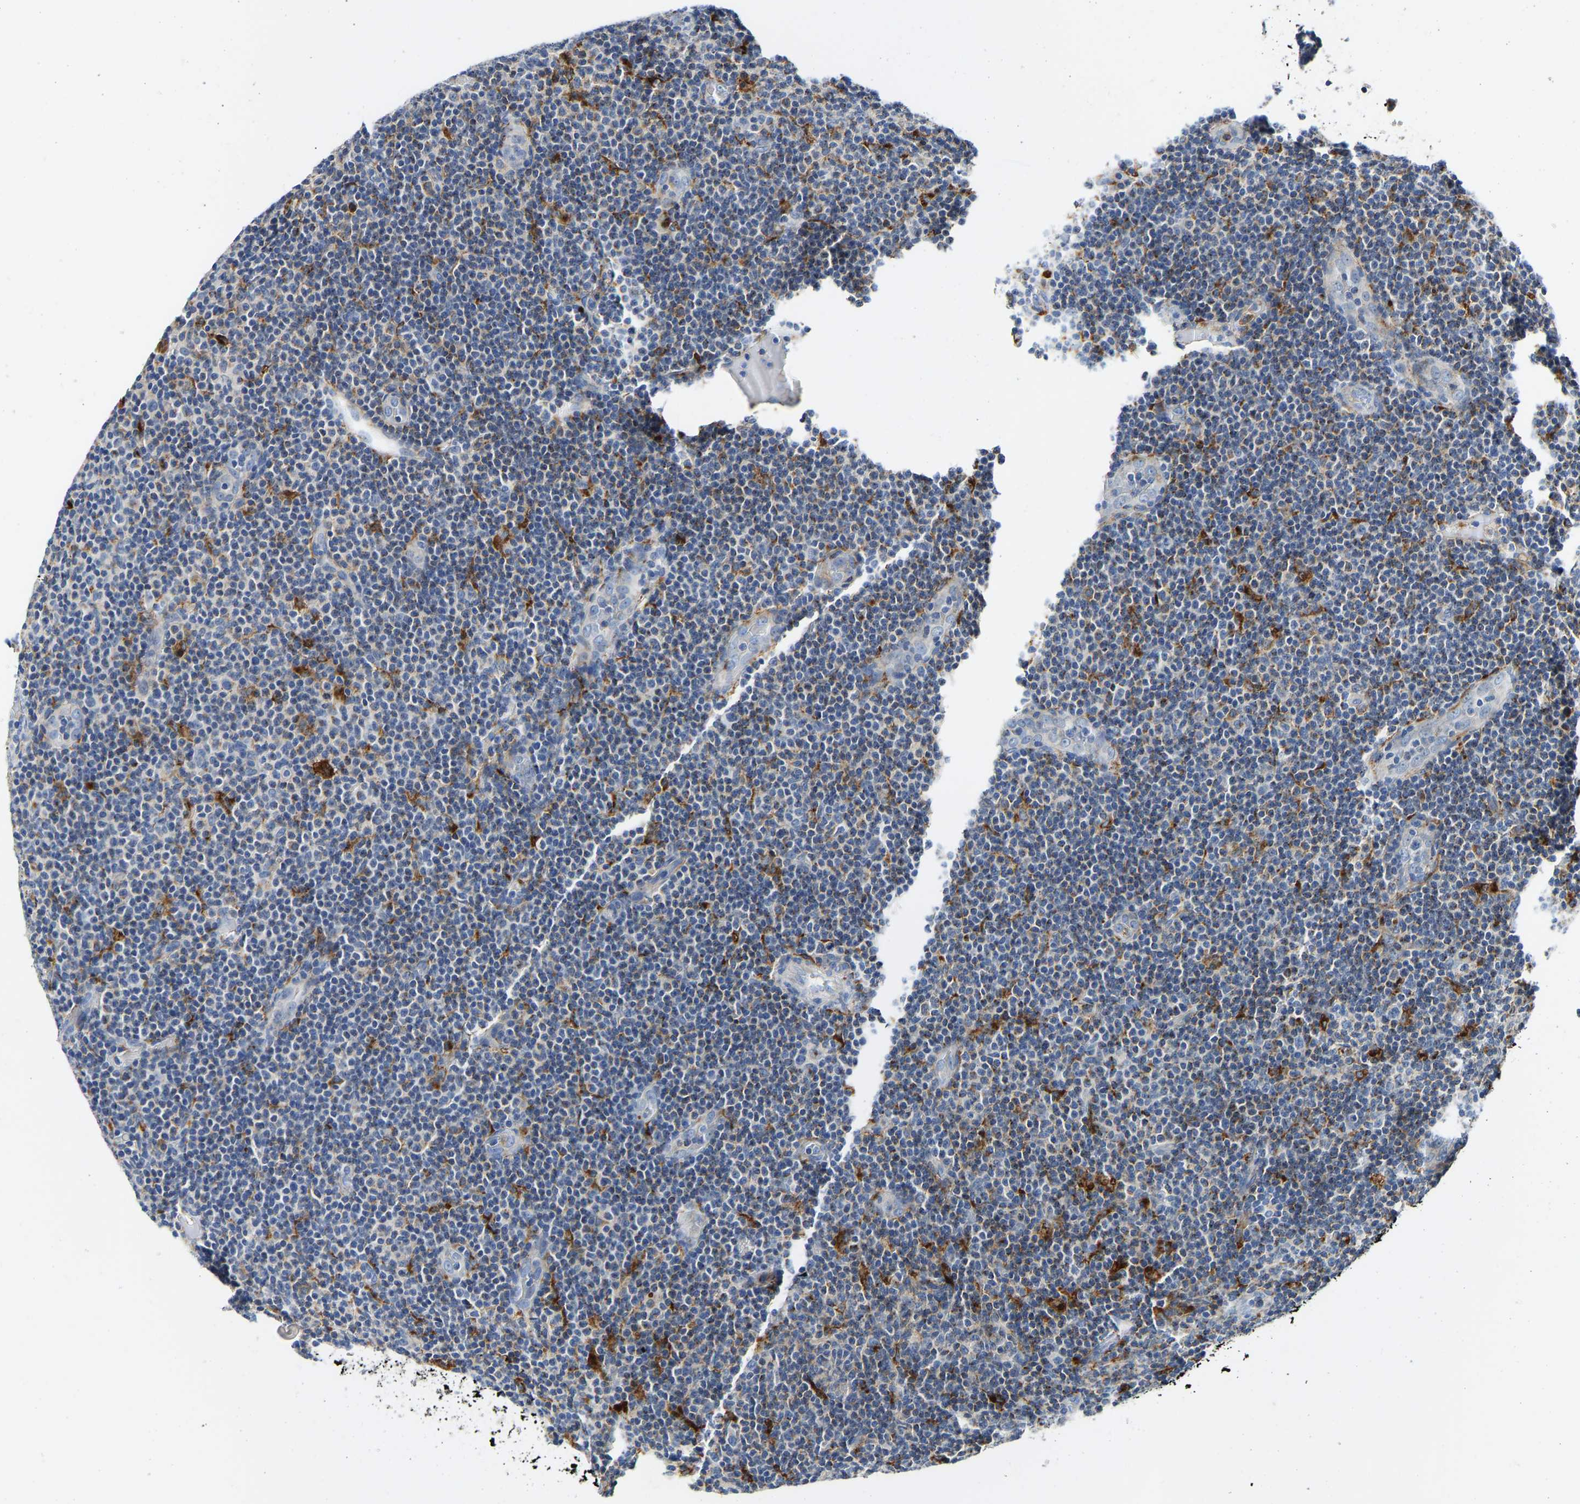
{"staining": {"intensity": "moderate", "quantity": "<25%", "location": "cytoplasmic/membranous"}, "tissue": "lymphoma", "cell_type": "Tumor cells", "image_type": "cancer", "snomed": [{"axis": "morphology", "description": "Malignant lymphoma, non-Hodgkin's type, Low grade"}, {"axis": "topography", "description": "Lymph node"}], "caption": "Immunohistochemical staining of lymphoma displays low levels of moderate cytoplasmic/membranous protein expression in approximately <25% of tumor cells. Immunohistochemistry stains the protein of interest in brown and the nuclei are stained blue.", "gene": "ATP6V1E1", "patient": {"sex": "male", "age": 83}}